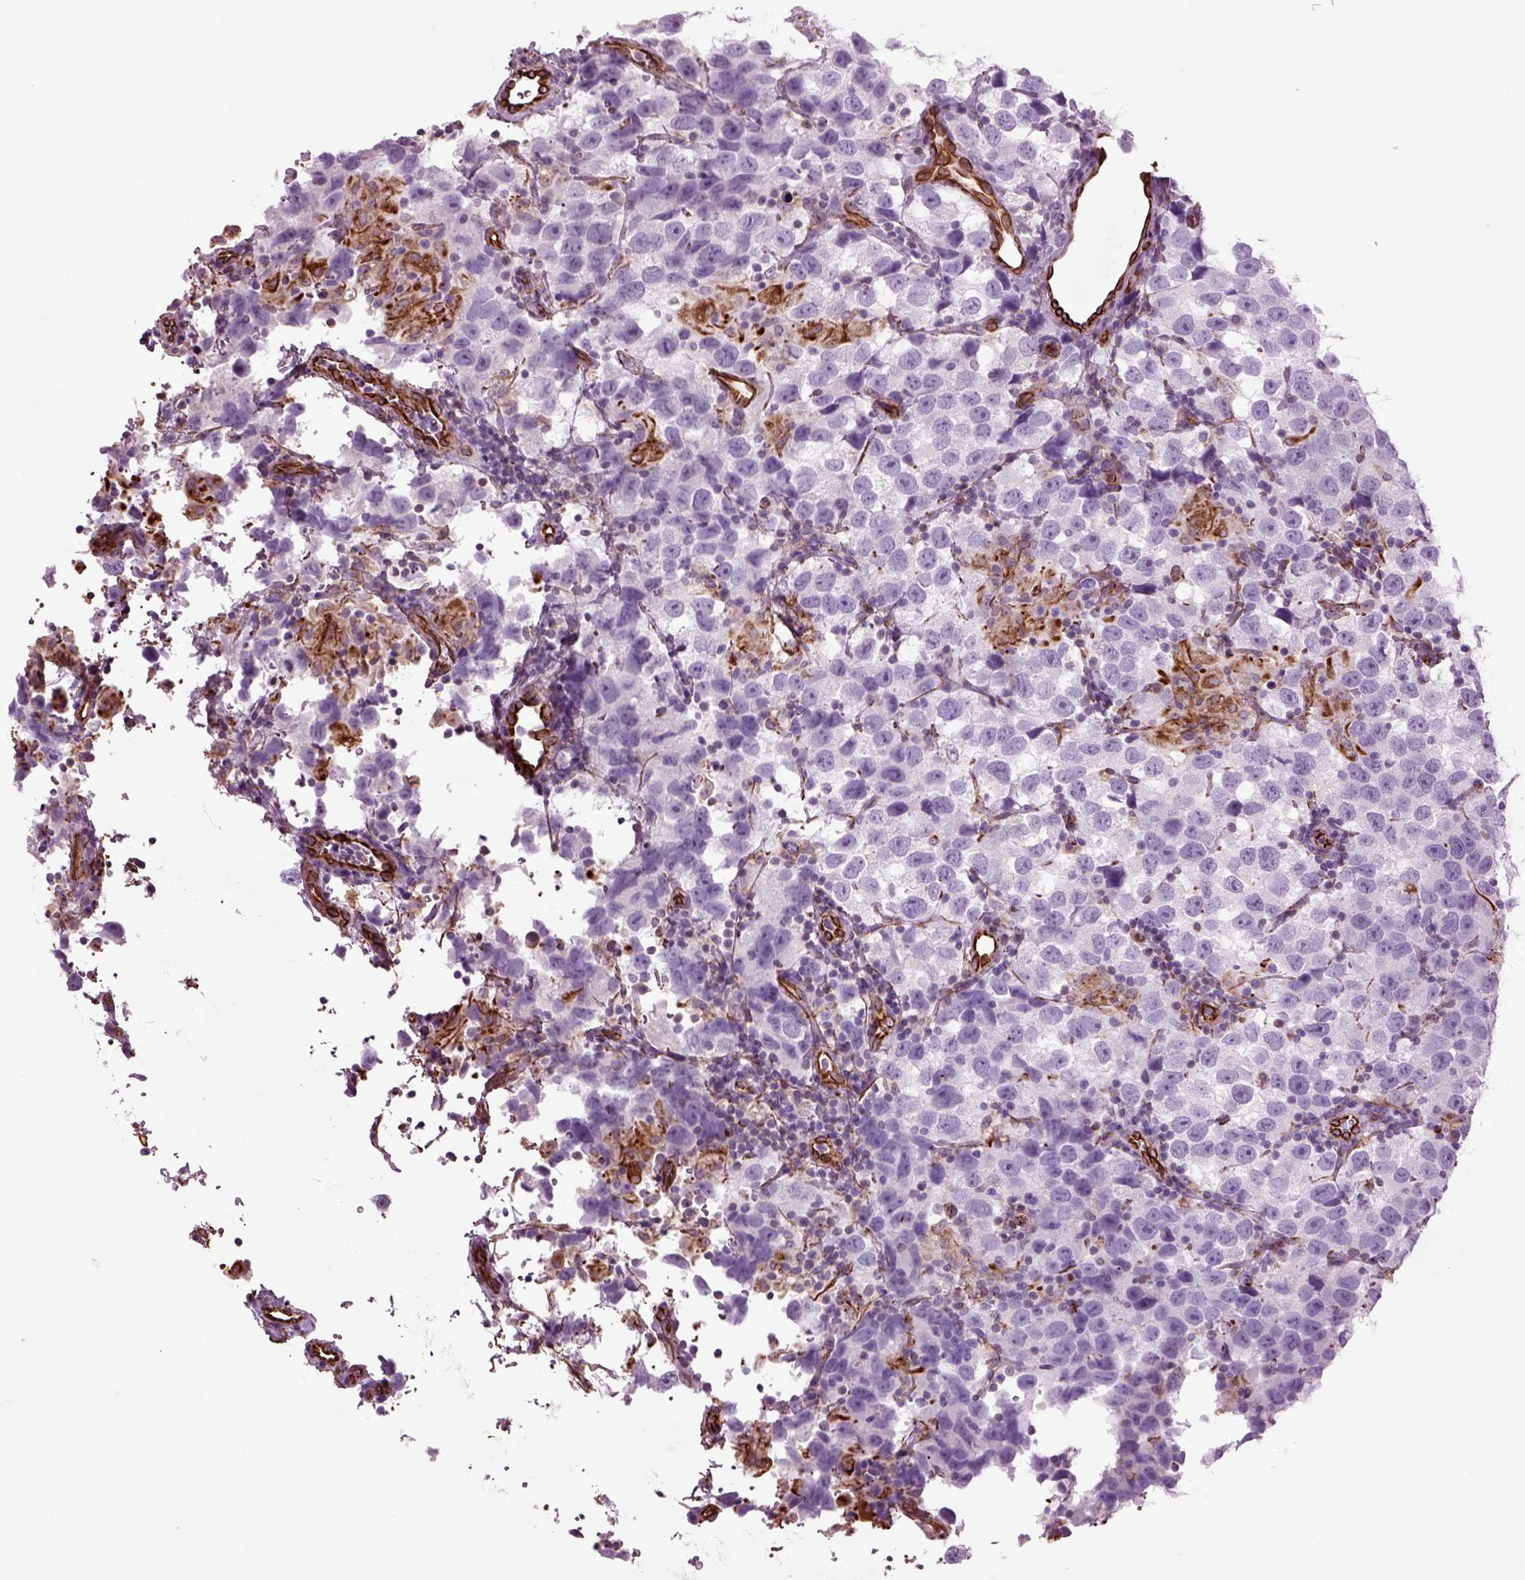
{"staining": {"intensity": "negative", "quantity": "none", "location": "none"}, "tissue": "testis cancer", "cell_type": "Tumor cells", "image_type": "cancer", "snomed": [{"axis": "morphology", "description": "Seminoma, NOS"}, {"axis": "topography", "description": "Testis"}], "caption": "Tumor cells show no significant staining in testis cancer.", "gene": "ACER3", "patient": {"sex": "male", "age": 26}}